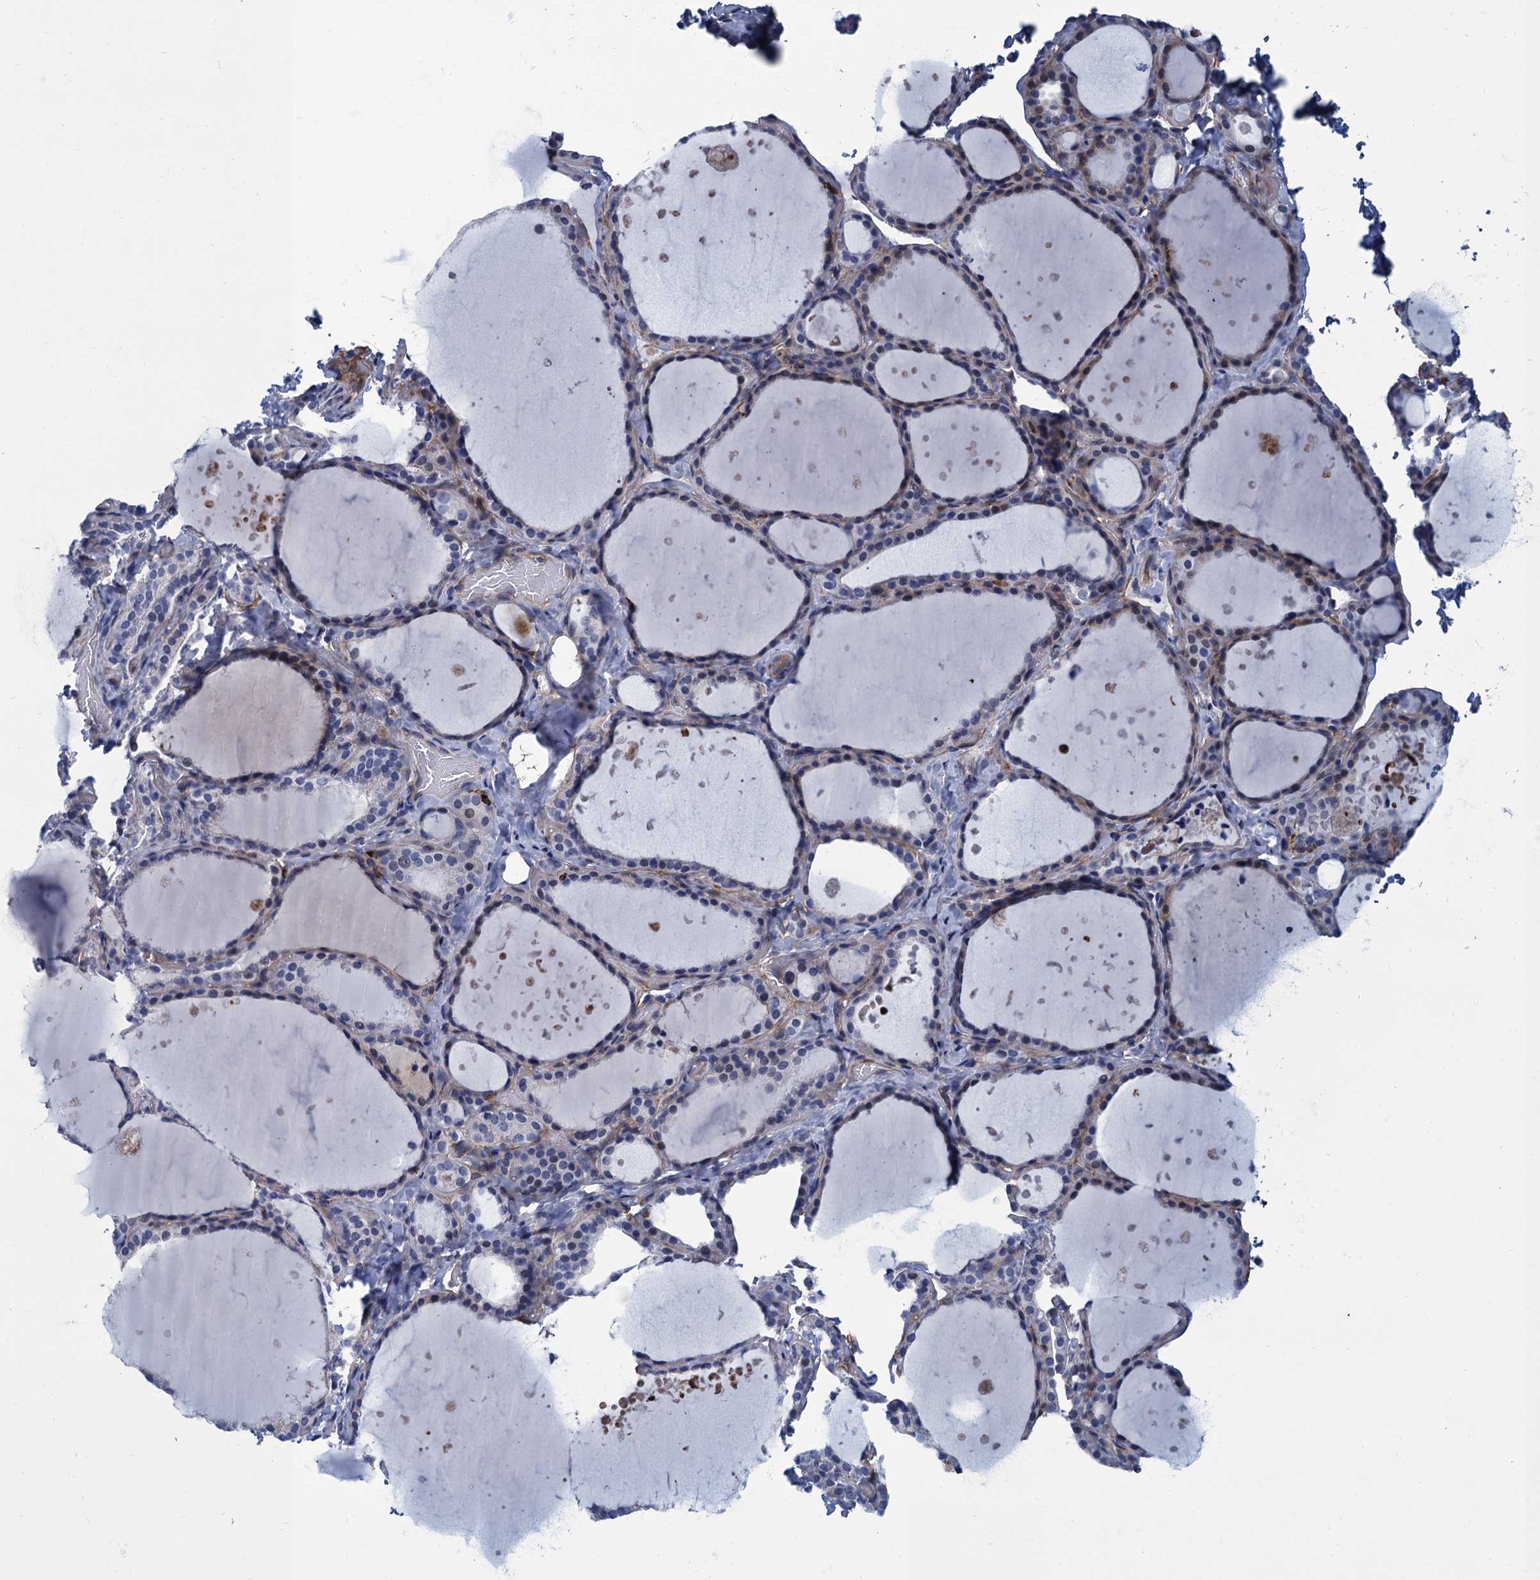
{"staining": {"intensity": "negative", "quantity": "none", "location": "none"}, "tissue": "thyroid gland", "cell_type": "Glandular cells", "image_type": "normal", "snomed": [{"axis": "morphology", "description": "Normal tissue, NOS"}, {"axis": "topography", "description": "Thyroid gland"}], "caption": "High magnification brightfield microscopy of unremarkable thyroid gland stained with DAB (3,3'-diaminobenzidine) (brown) and counterstained with hematoxylin (blue): glandular cells show no significant positivity. Brightfield microscopy of immunohistochemistry stained with DAB (brown) and hematoxylin (blue), captured at high magnification.", "gene": "DNHD1", "patient": {"sex": "female", "age": 44}}